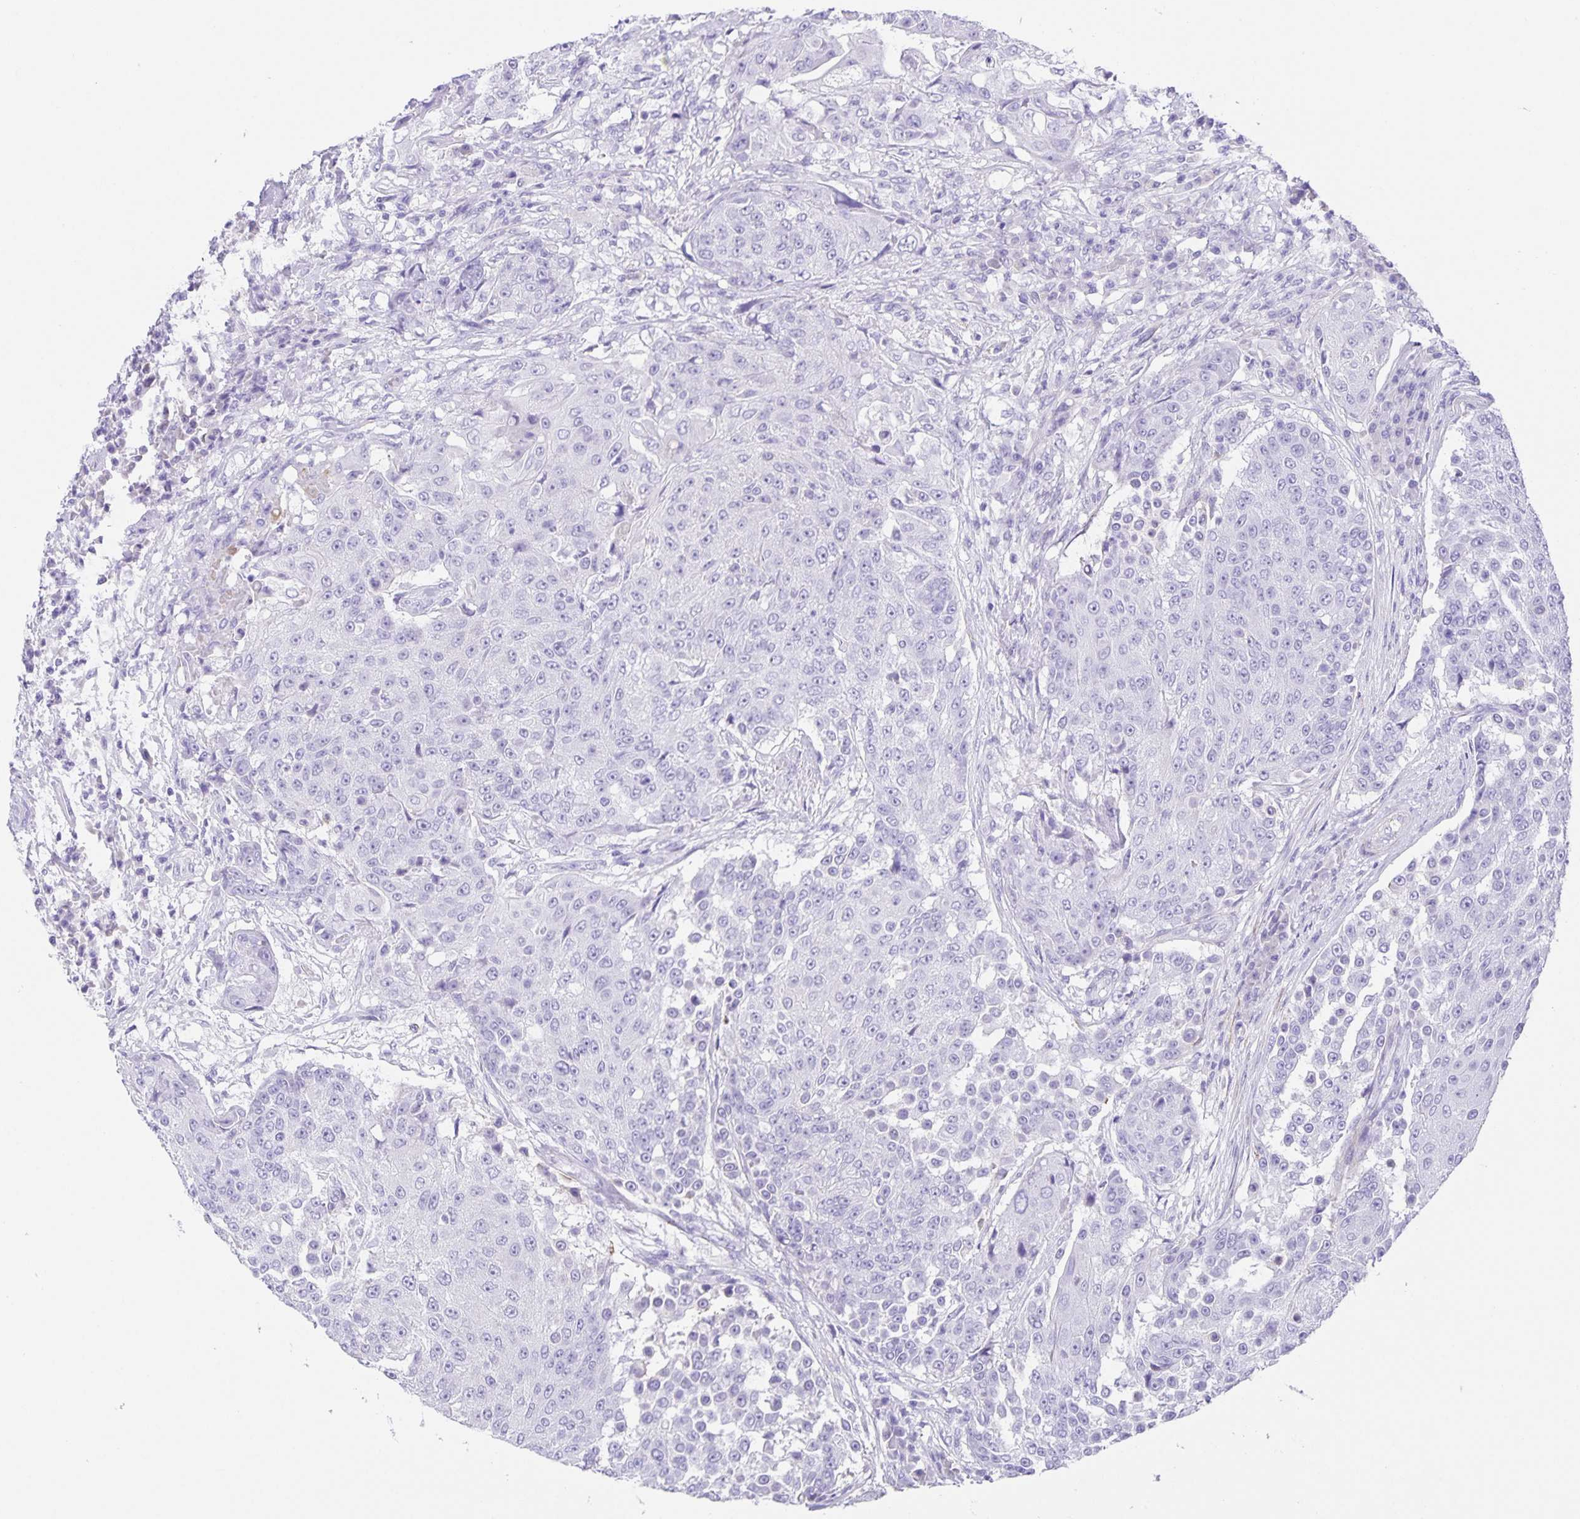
{"staining": {"intensity": "negative", "quantity": "none", "location": "none"}, "tissue": "urothelial cancer", "cell_type": "Tumor cells", "image_type": "cancer", "snomed": [{"axis": "morphology", "description": "Urothelial carcinoma, High grade"}, {"axis": "topography", "description": "Urinary bladder"}], "caption": "This is an immunohistochemistry histopathology image of urothelial carcinoma (high-grade). There is no staining in tumor cells.", "gene": "UBQLN3", "patient": {"sex": "female", "age": 63}}